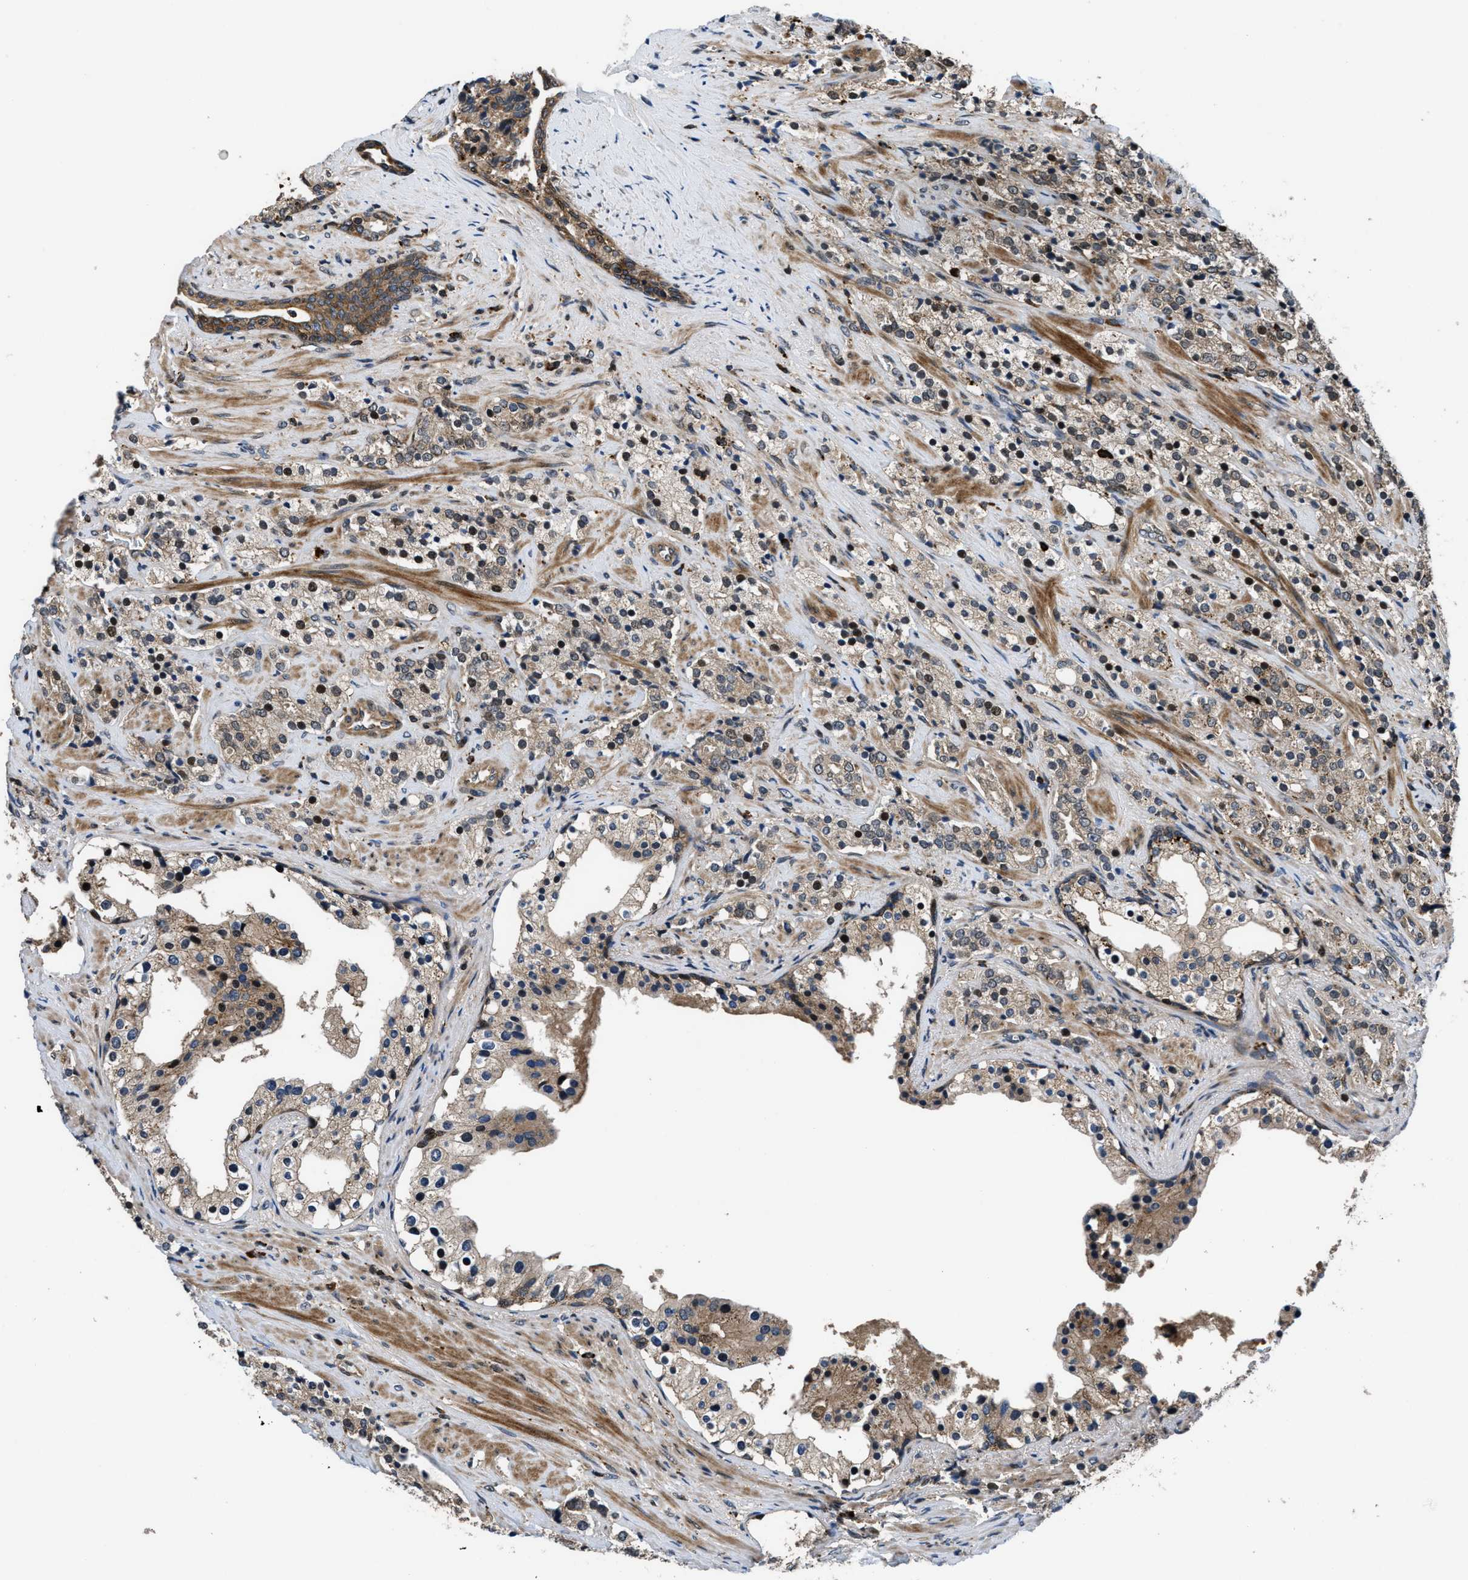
{"staining": {"intensity": "moderate", "quantity": "25%-75%", "location": "cytoplasmic/membranous,nuclear"}, "tissue": "prostate cancer", "cell_type": "Tumor cells", "image_type": "cancer", "snomed": [{"axis": "morphology", "description": "Adenocarcinoma, High grade"}, {"axis": "topography", "description": "Prostate"}], "caption": "Prostate cancer (adenocarcinoma (high-grade)) stained with a brown dye exhibits moderate cytoplasmic/membranous and nuclear positive expression in approximately 25%-75% of tumor cells.", "gene": "CTBS", "patient": {"sex": "male", "age": 71}}